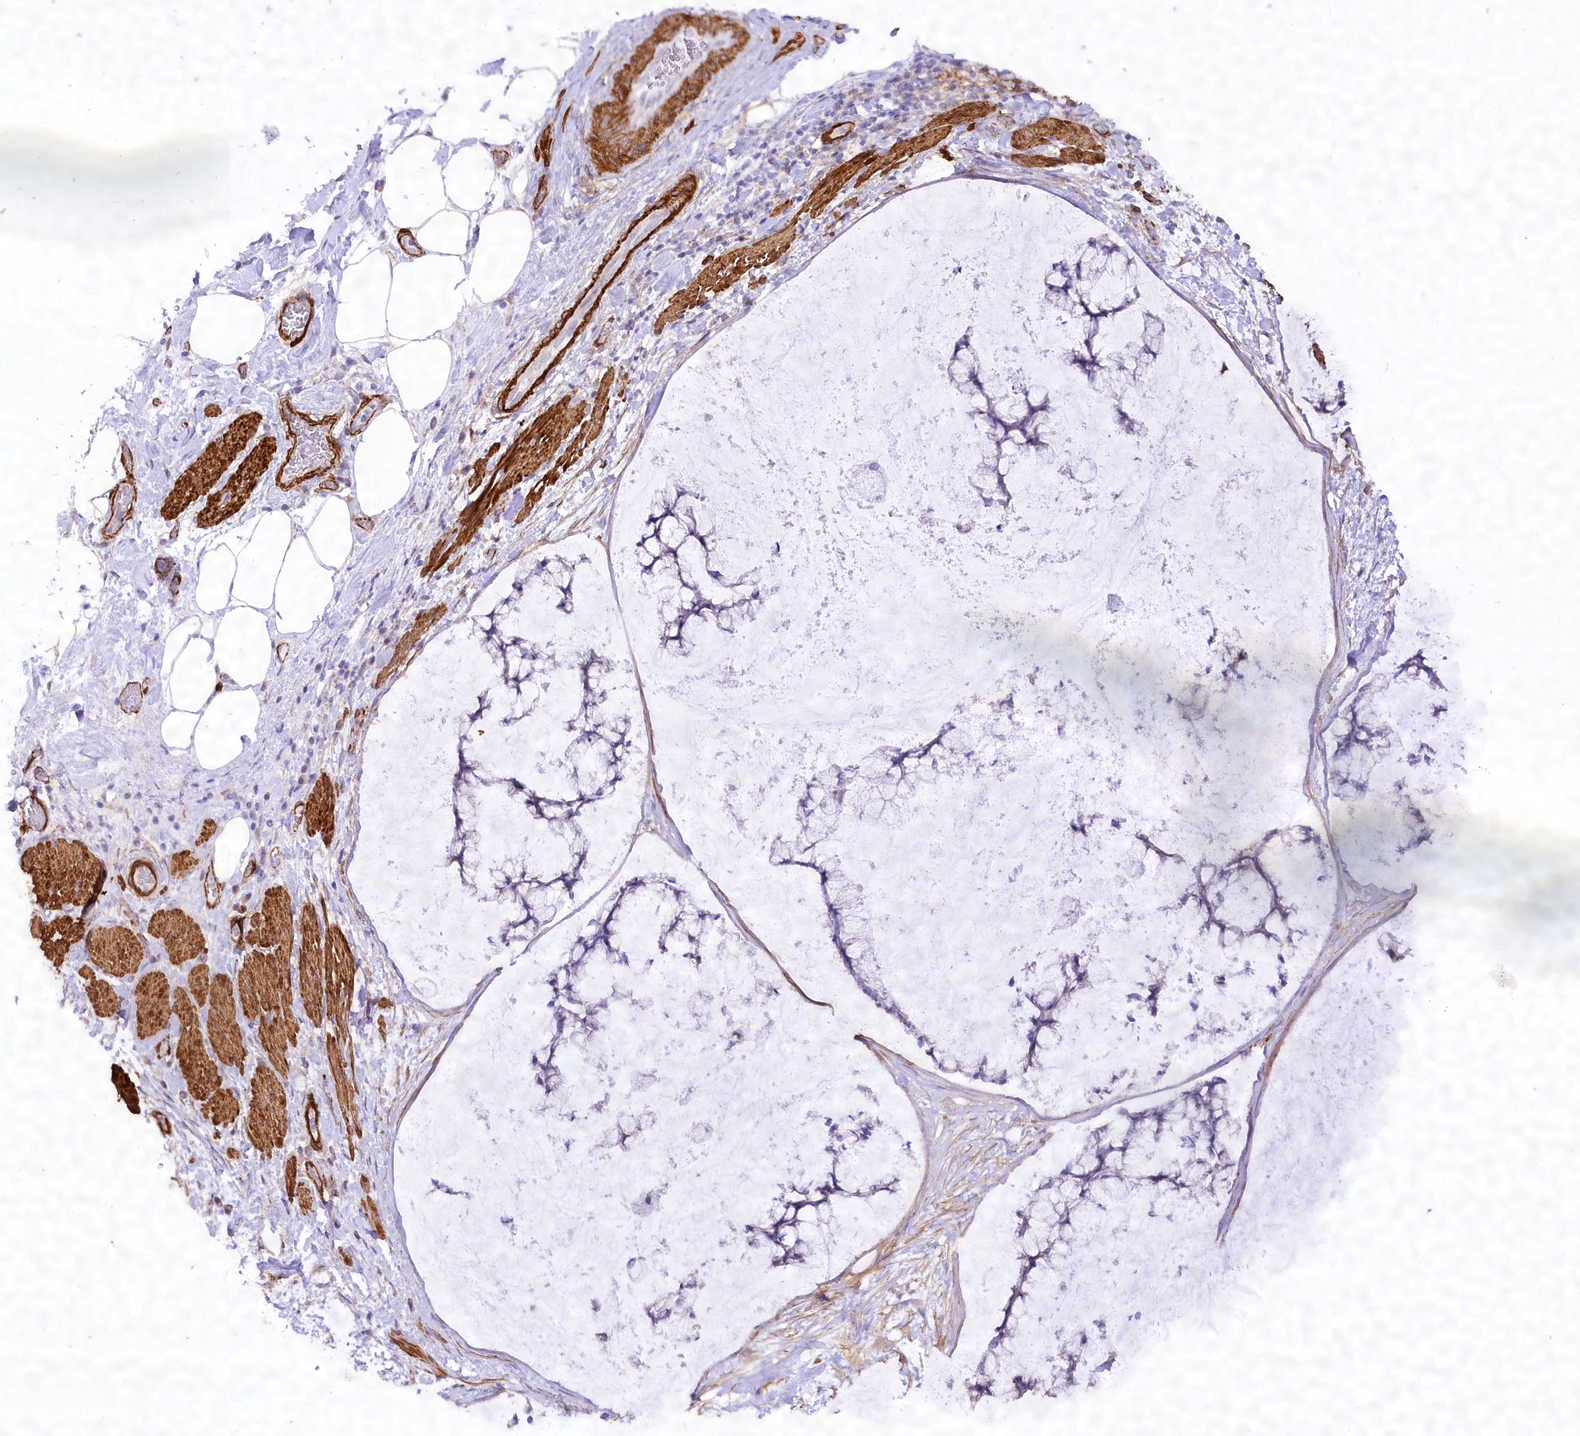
{"staining": {"intensity": "negative", "quantity": "none", "location": "none"}, "tissue": "ovarian cancer", "cell_type": "Tumor cells", "image_type": "cancer", "snomed": [{"axis": "morphology", "description": "Cystadenocarcinoma, mucinous, NOS"}, {"axis": "topography", "description": "Ovary"}], "caption": "This is an immunohistochemistry histopathology image of mucinous cystadenocarcinoma (ovarian). There is no expression in tumor cells.", "gene": "SYNPO2", "patient": {"sex": "female", "age": 42}}